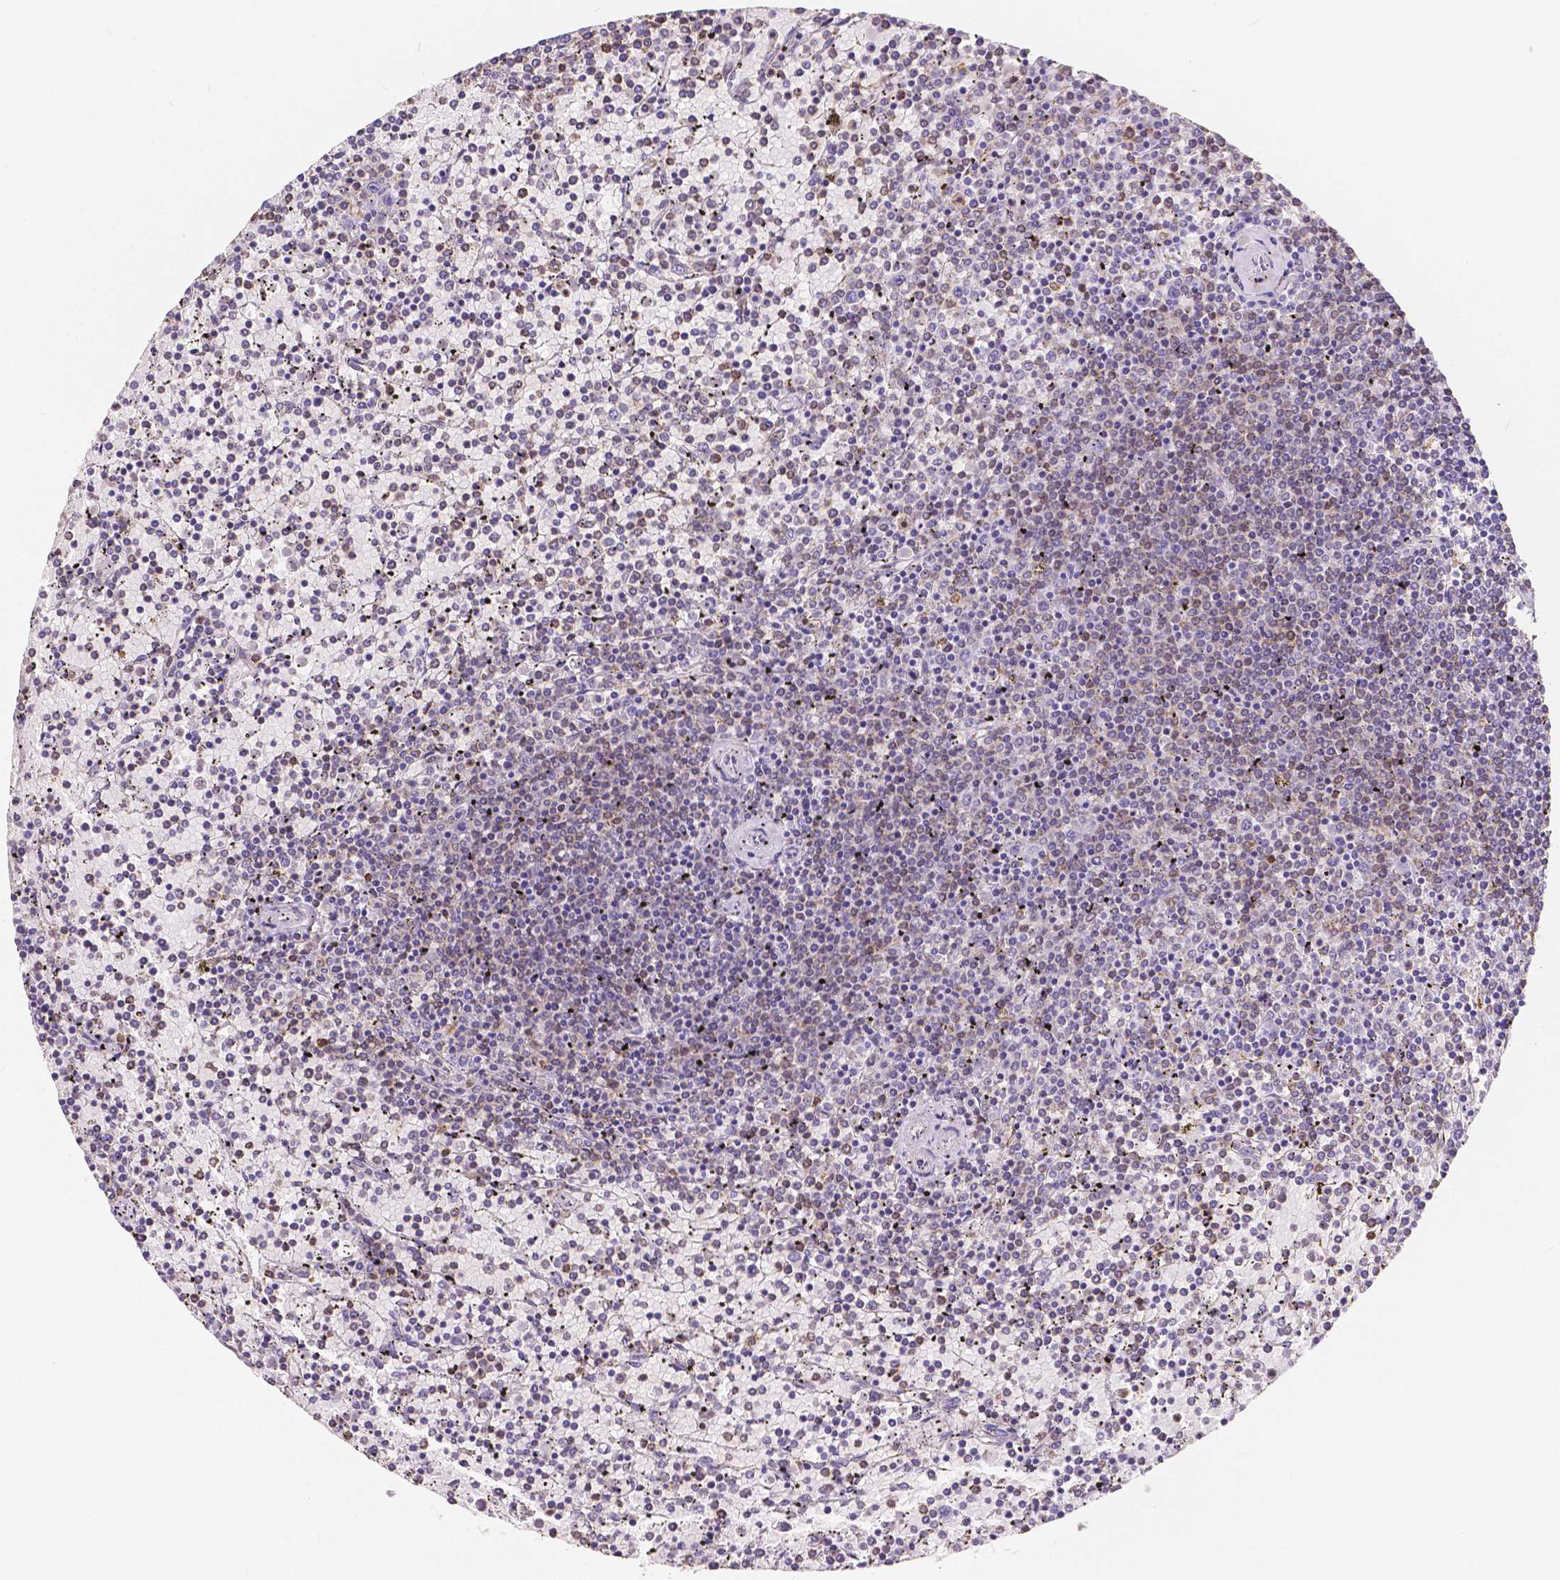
{"staining": {"intensity": "negative", "quantity": "none", "location": "none"}, "tissue": "lymphoma", "cell_type": "Tumor cells", "image_type": "cancer", "snomed": [{"axis": "morphology", "description": "Malignant lymphoma, non-Hodgkin's type, Low grade"}, {"axis": "topography", "description": "Spleen"}], "caption": "Immunohistochemistry (IHC) of human low-grade malignant lymphoma, non-Hodgkin's type displays no staining in tumor cells.", "gene": "ACP5", "patient": {"sex": "female", "age": 77}}